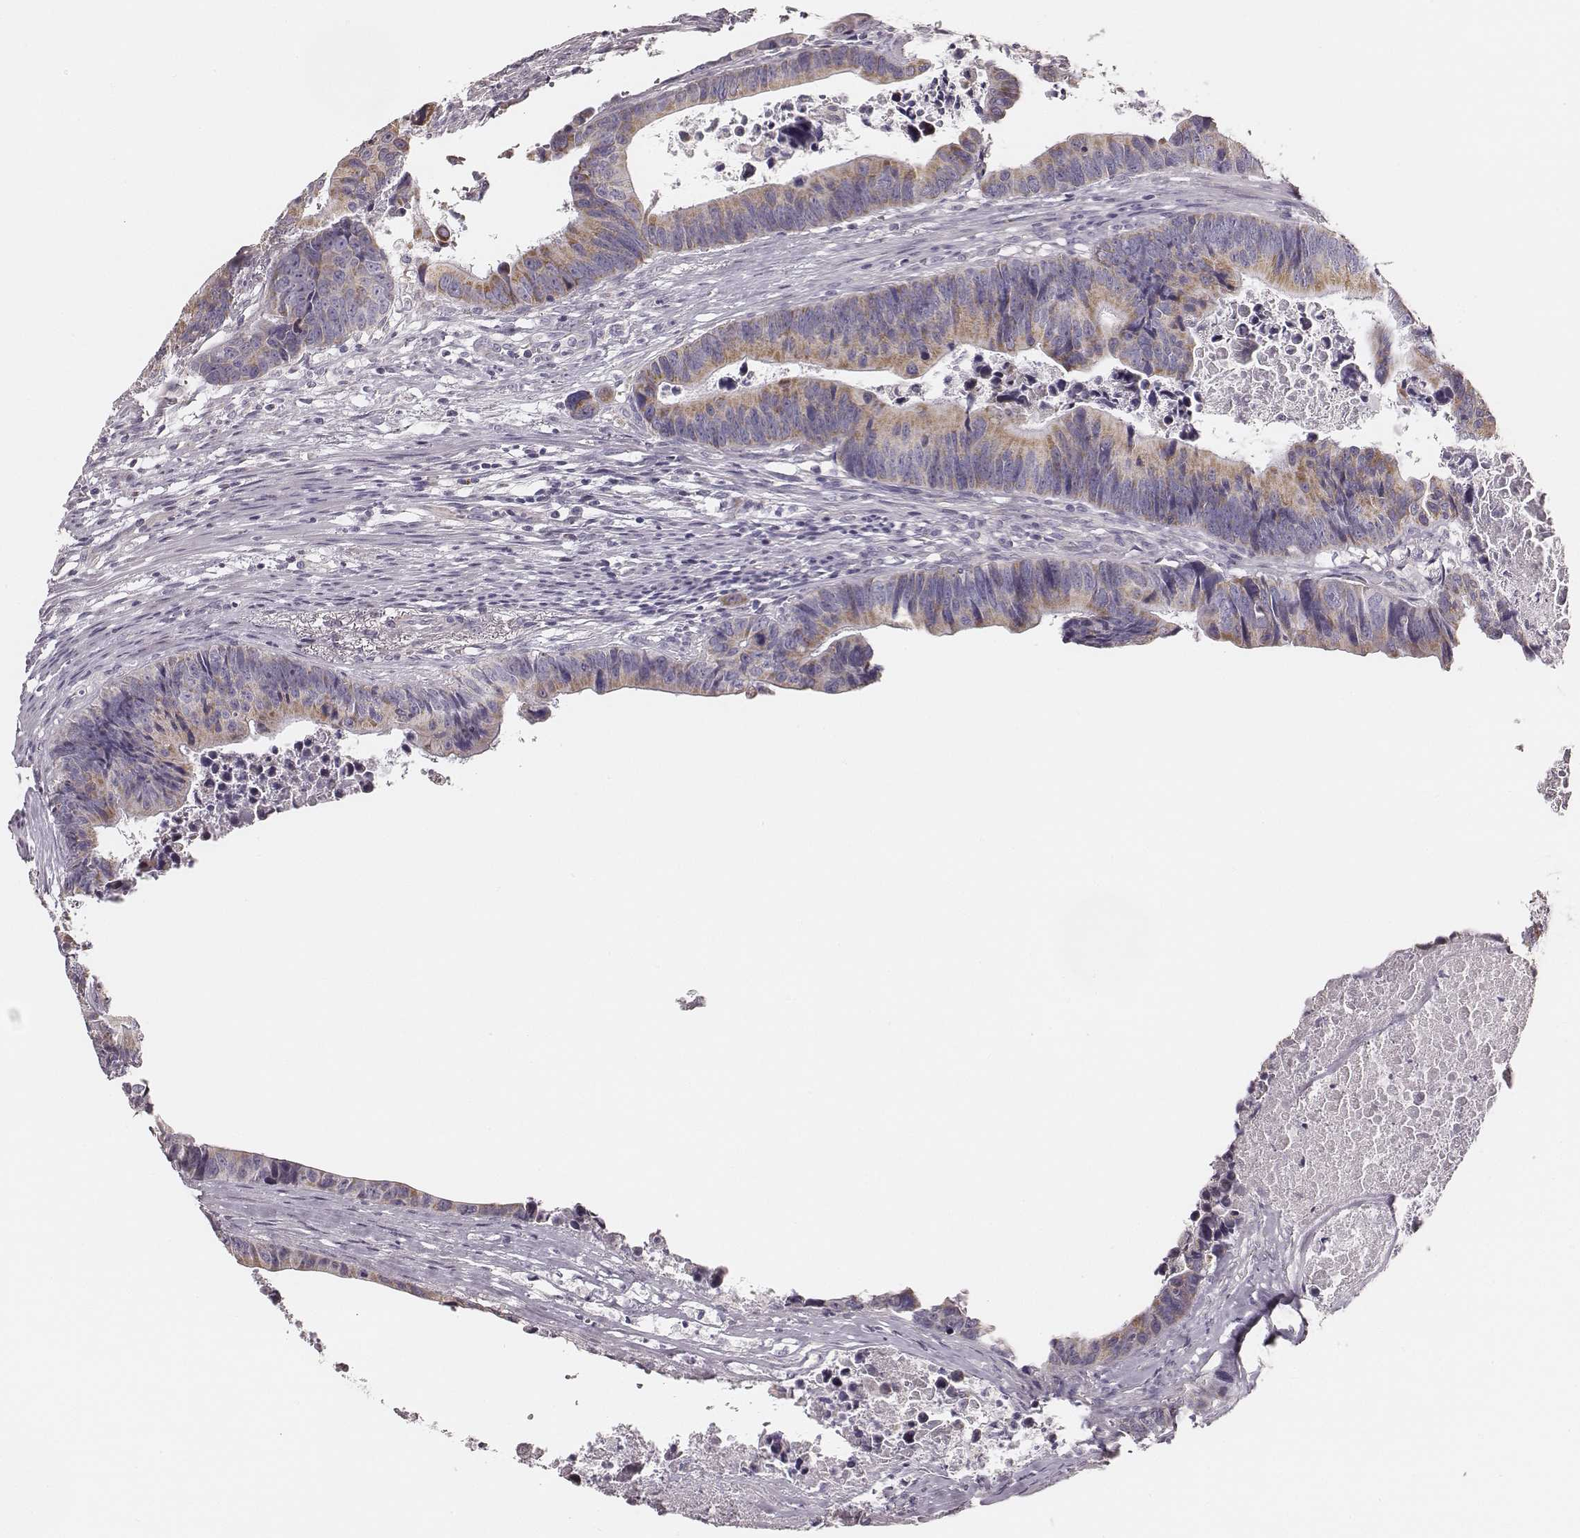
{"staining": {"intensity": "weak", "quantity": "25%-75%", "location": "cytoplasmic/membranous"}, "tissue": "colorectal cancer", "cell_type": "Tumor cells", "image_type": "cancer", "snomed": [{"axis": "morphology", "description": "Adenocarcinoma, NOS"}, {"axis": "topography", "description": "Colon"}], "caption": "Colorectal cancer (adenocarcinoma) tissue displays weak cytoplasmic/membranous staining in about 25%-75% of tumor cells, visualized by immunohistochemistry. (brown staining indicates protein expression, while blue staining denotes nuclei).", "gene": "UBL4B", "patient": {"sex": "female", "age": 87}}